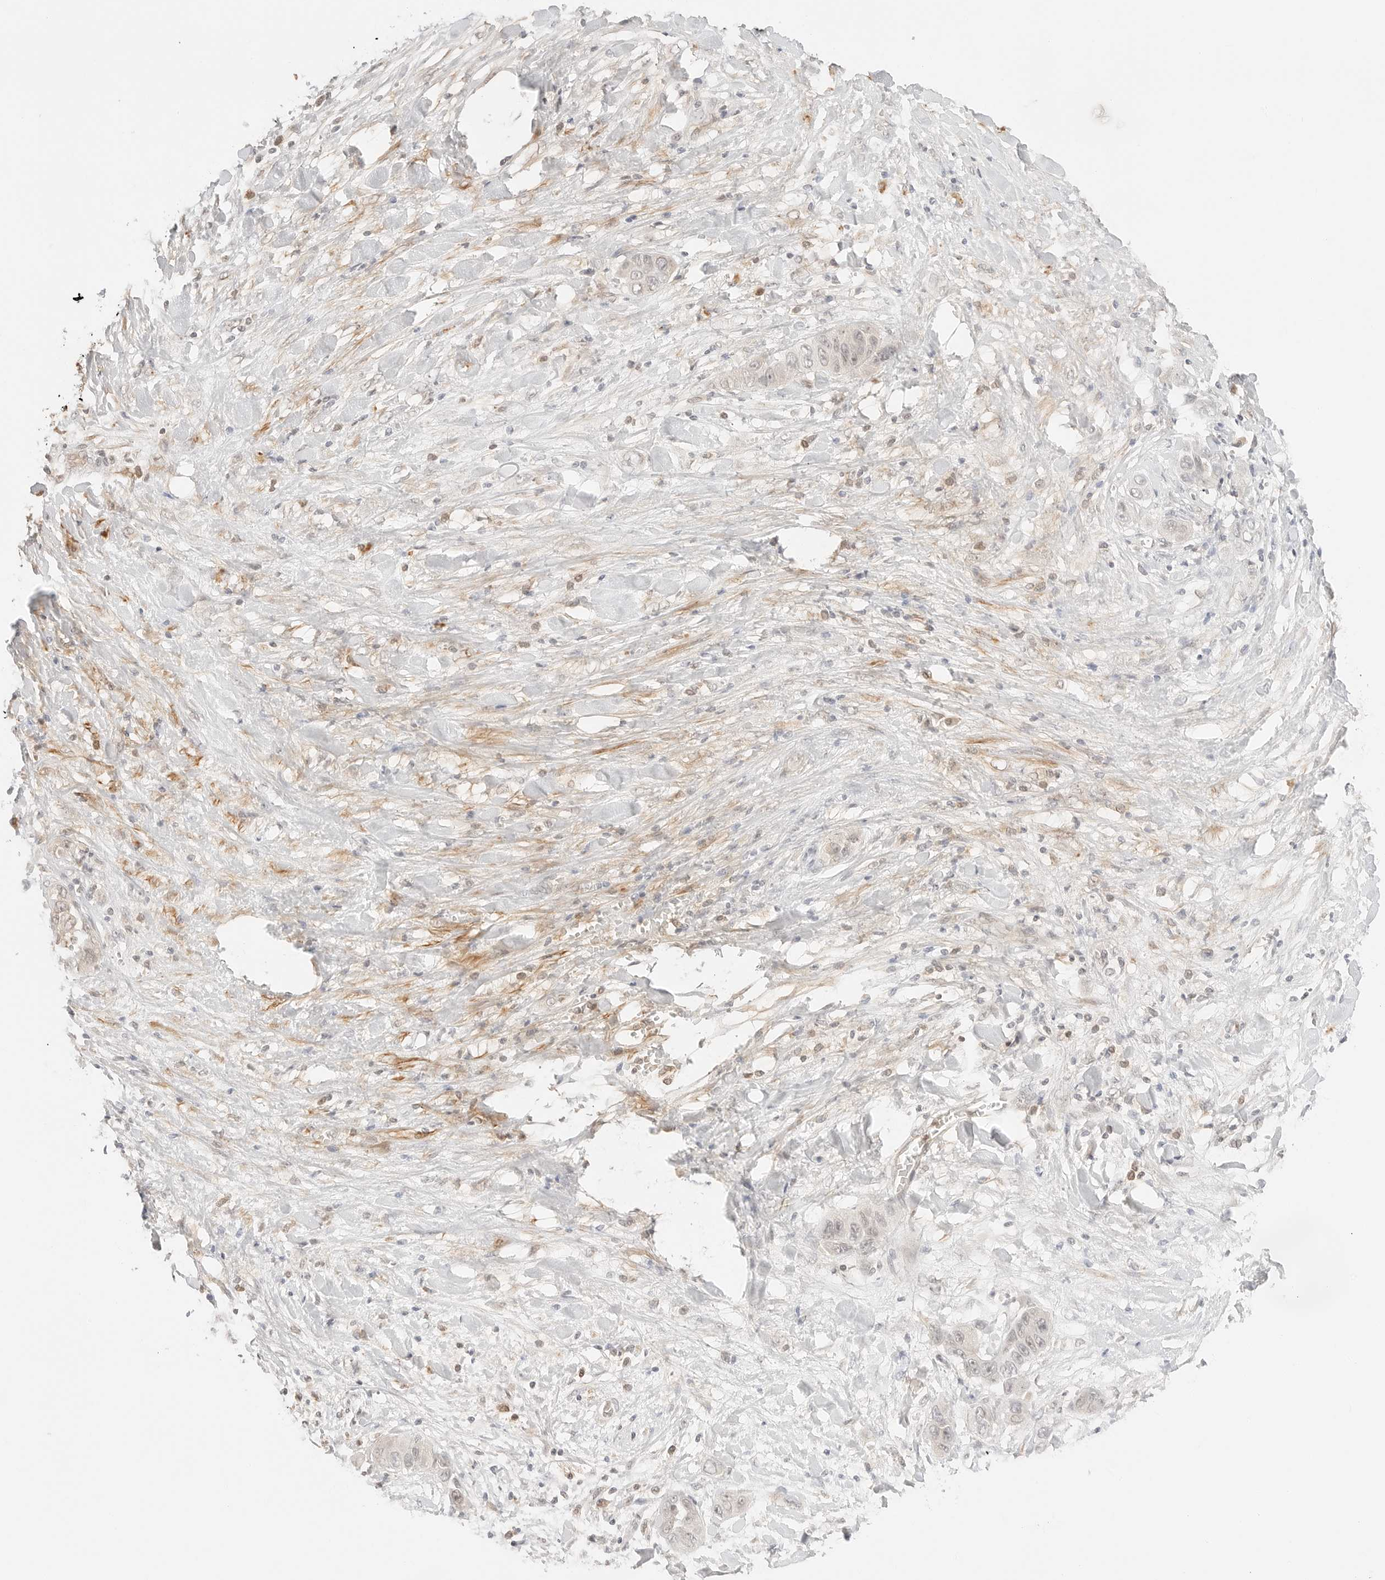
{"staining": {"intensity": "weak", "quantity": "<25%", "location": "nuclear"}, "tissue": "liver cancer", "cell_type": "Tumor cells", "image_type": "cancer", "snomed": [{"axis": "morphology", "description": "Cholangiocarcinoma"}, {"axis": "topography", "description": "Liver"}], "caption": "The micrograph exhibits no significant expression in tumor cells of liver cancer (cholangiocarcinoma).", "gene": "RPS6KL1", "patient": {"sex": "female", "age": 52}}